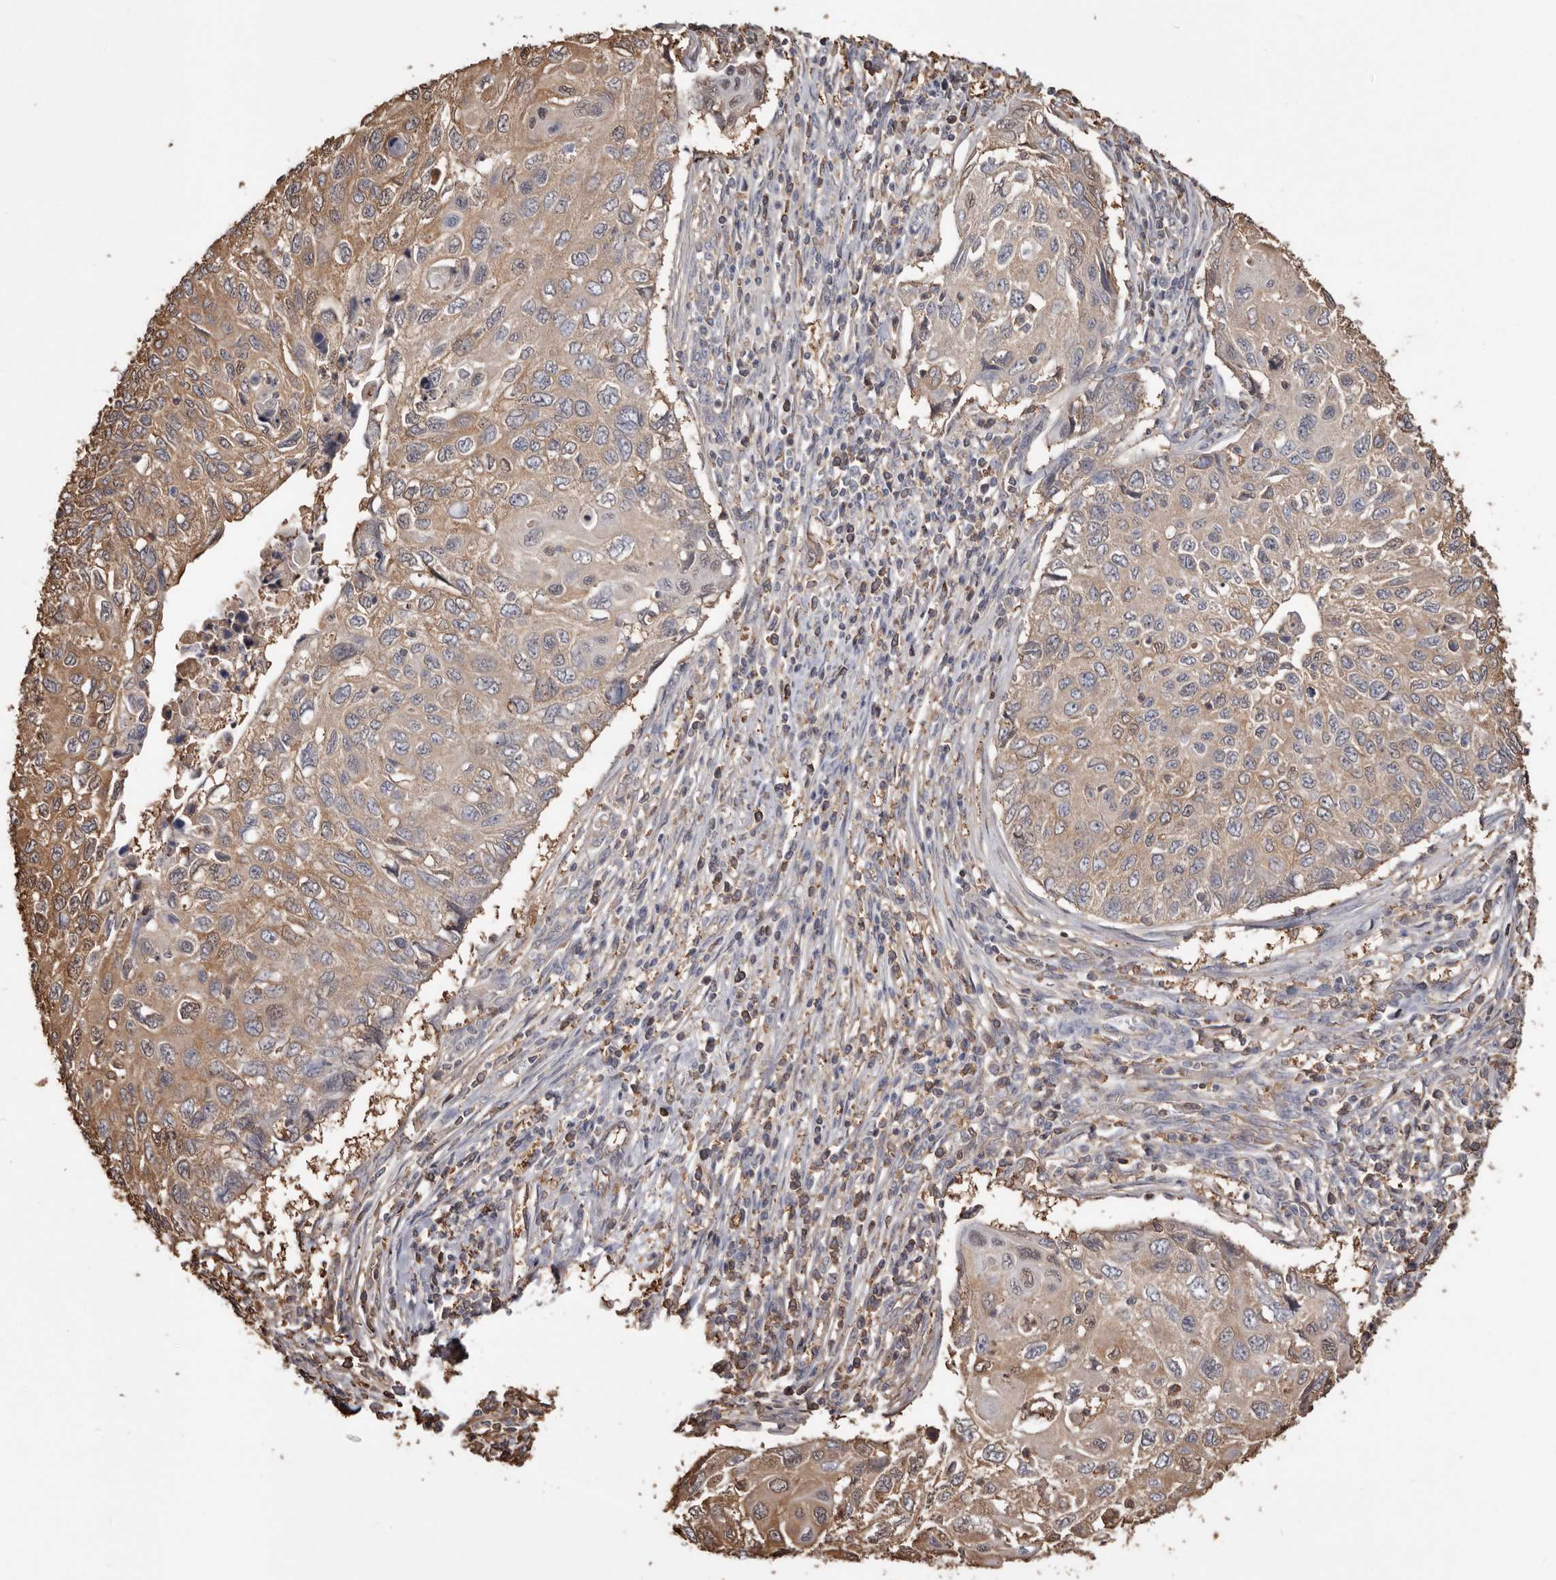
{"staining": {"intensity": "moderate", "quantity": "25%-75%", "location": "cytoplasmic/membranous"}, "tissue": "cervical cancer", "cell_type": "Tumor cells", "image_type": "cancer", "snomed": [{"axis": "morphology", "description": "Squamous cell carcinoma, NOS"}, {"axis": "topography", "description": "Cervix"}], "caption": "A brown stain shows moderate cytoplasmic/membranous positivity of a protein in human squamous cell carcinoma (cervical) tumor cells.", "gene": "PKM", "patient": {"sex": "female", "age": 70}}